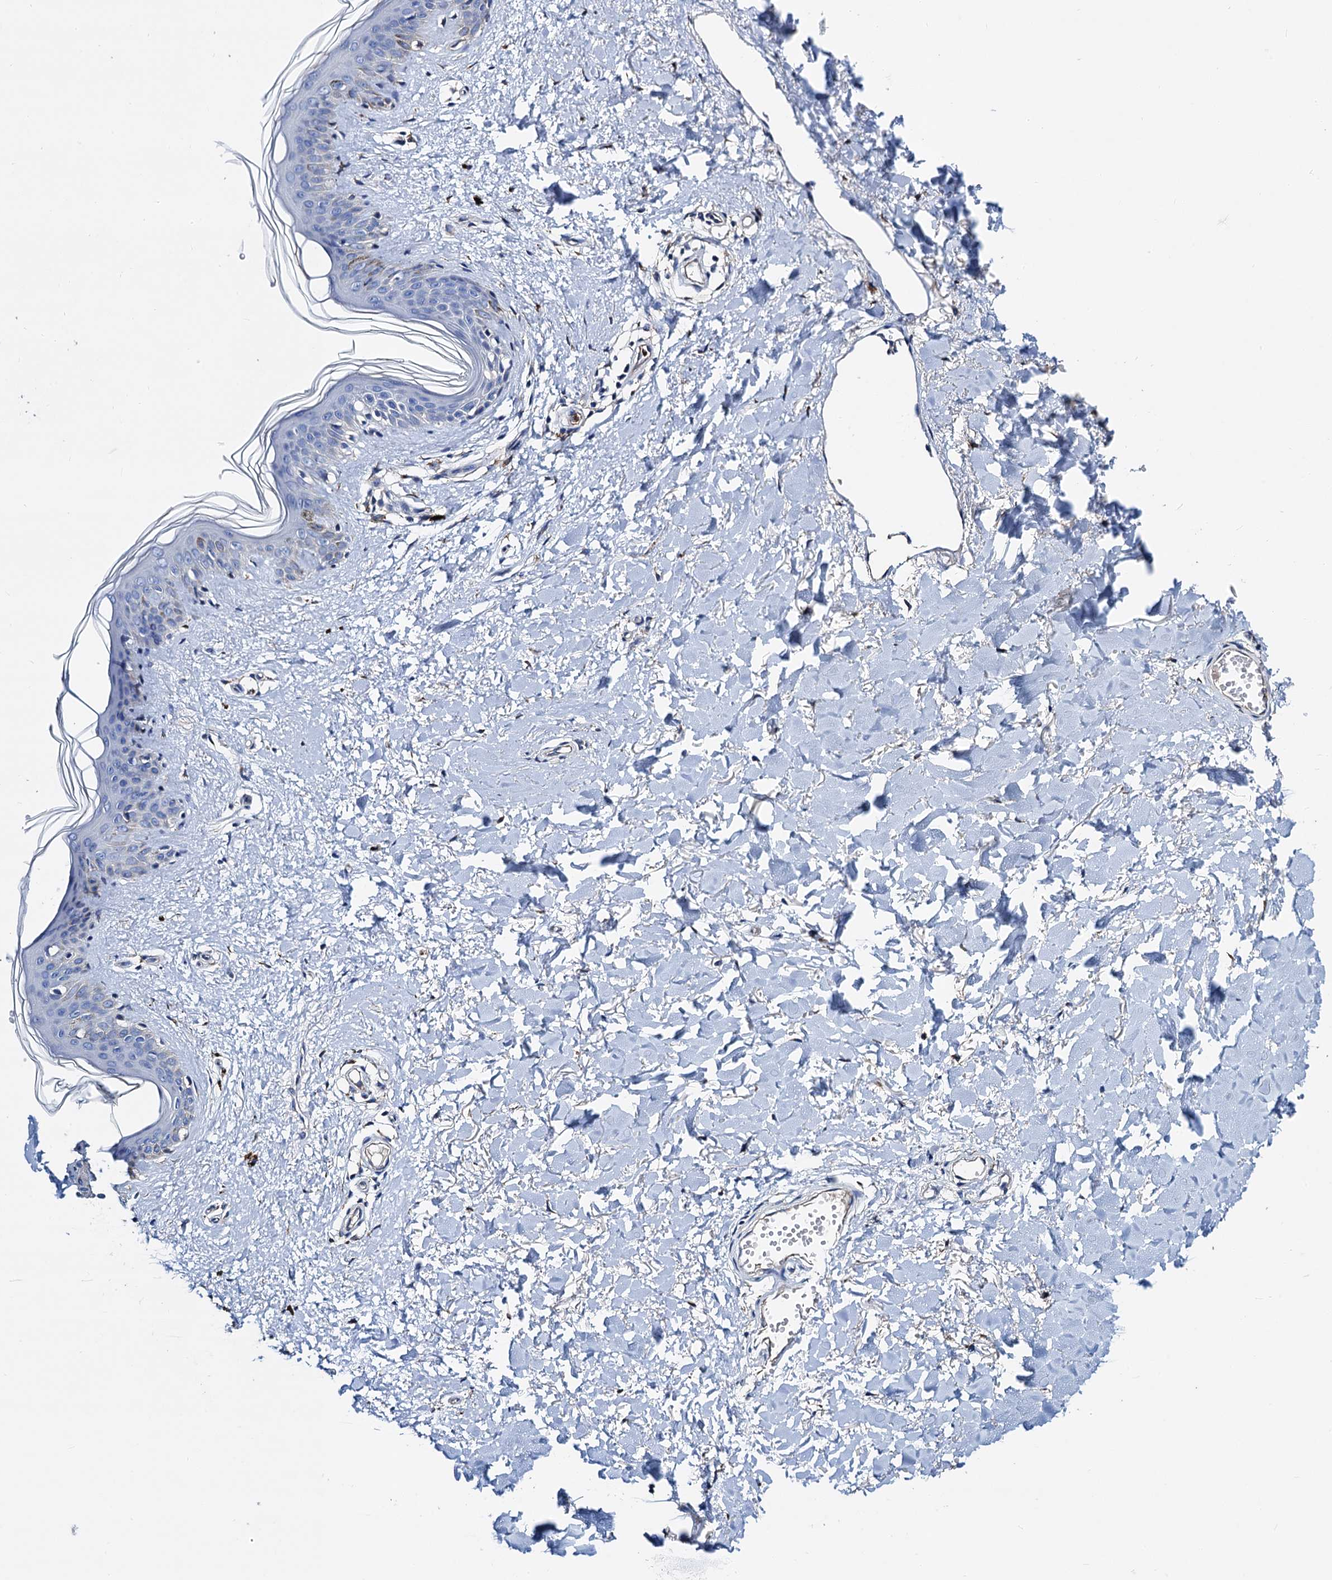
{"staining": {"intensity": "negative", "quantity": "none", "location": "none"}, "tissue": "skin", "cell_type": "Fibroblasts", "image_type": "normal", "snomed": [{"axis": "morphology", "description": "Normal tissue, NOS"}, {"axis": "topography", "description": "Skin"}], "caption": "This is an immunohistochemistry micrograph of unremarkable skin. There is no staining in fibroblasts.", "gene": "FREM3", "patient": {"sex": "female", "age": 46}}